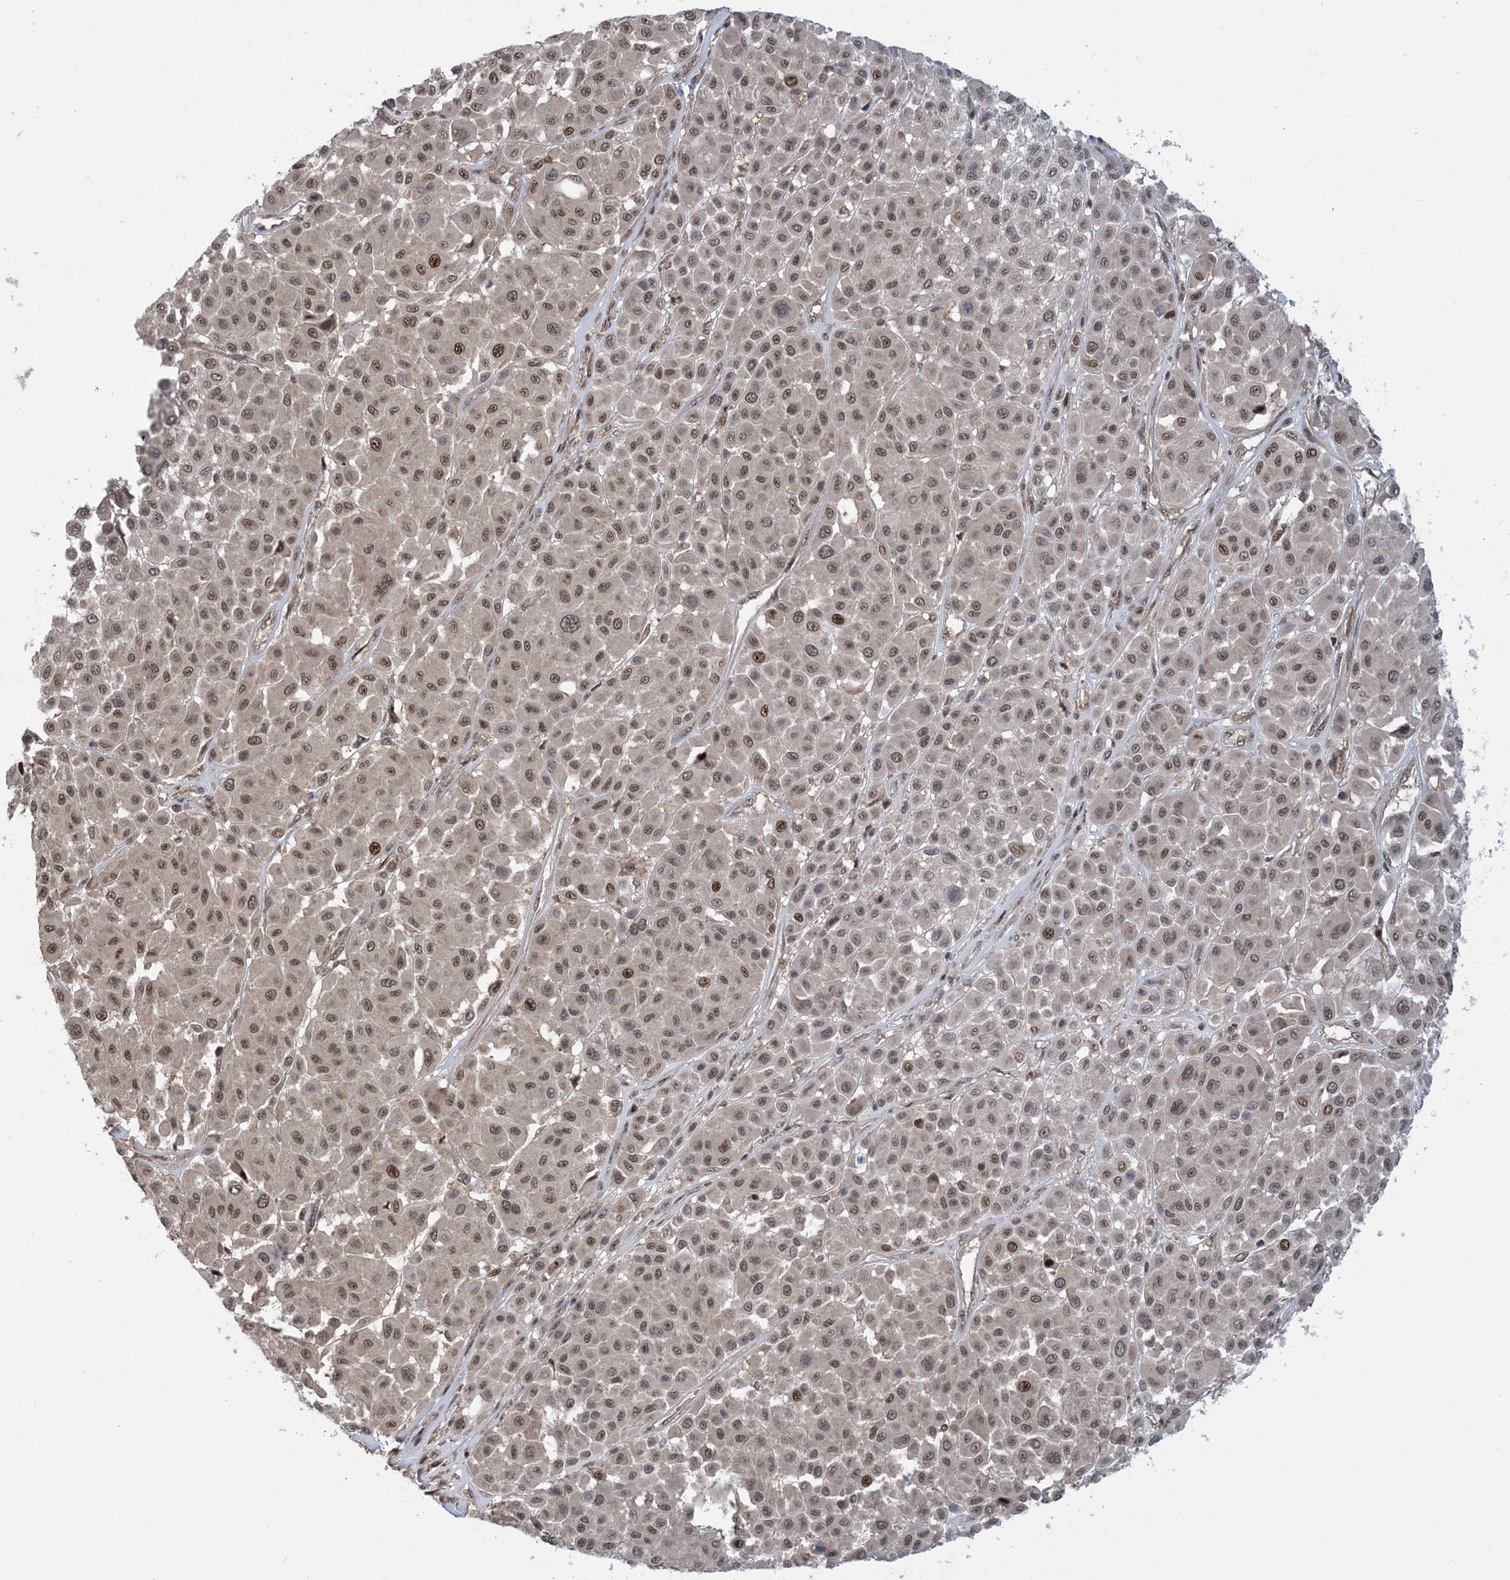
{"staining": {"intensity": "moderate", "quantity": ">75%", "location": "nuclear"}, "tissue": "melanoma", "cell_type": "Tumor cells", "image_type": "cancer", "snomed": [{"axis": "morphology", "description": "Malignant melanoma, Metastatic site"}, {"axis": "topography", "description": "Soft tissue"}], "caption": "Melanoma tissue exhibits moderate nuclear expression in approximately >75% of tumor cells", "gene": "ZNF710", "patient": {"sex": "male", "age": 41}}